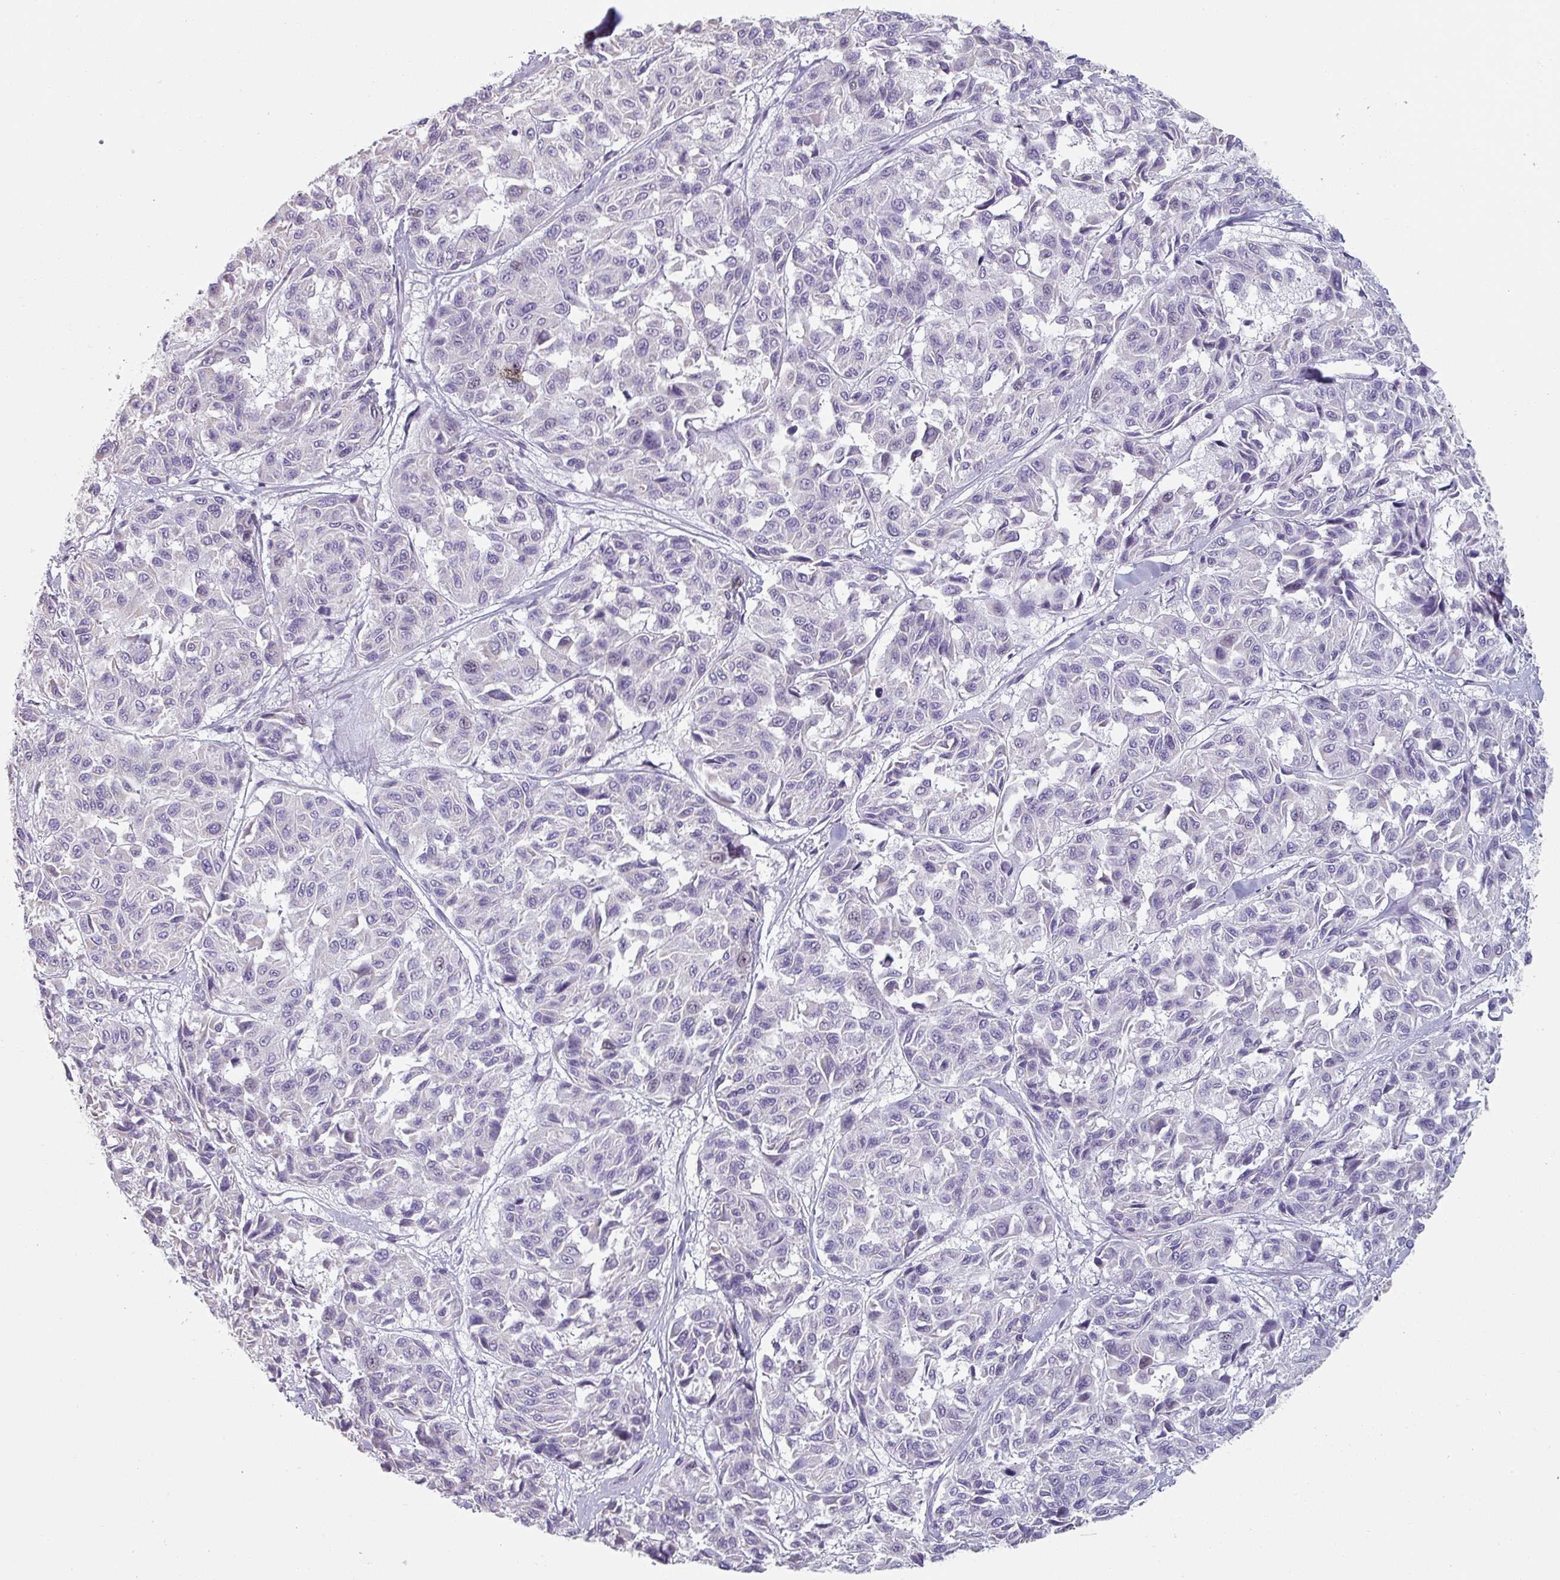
{"staining": {"intensity": "negative", "quantity": "none", "location": "none"}, "tissue": "melanoma", "cell_type": "Tumor cells", "image_type": "cancer", "snomed": [{"axis": "morphology", "description": "Malignant melanoma, NOS"}, {"axis": "topography", "description": "Skin"}], "caption": "The histopathology image reveals no staining of tumor cells in malignant melanoma.", "gene": "SFTPA1", "patient": {"sex": "female", "age": 66}}